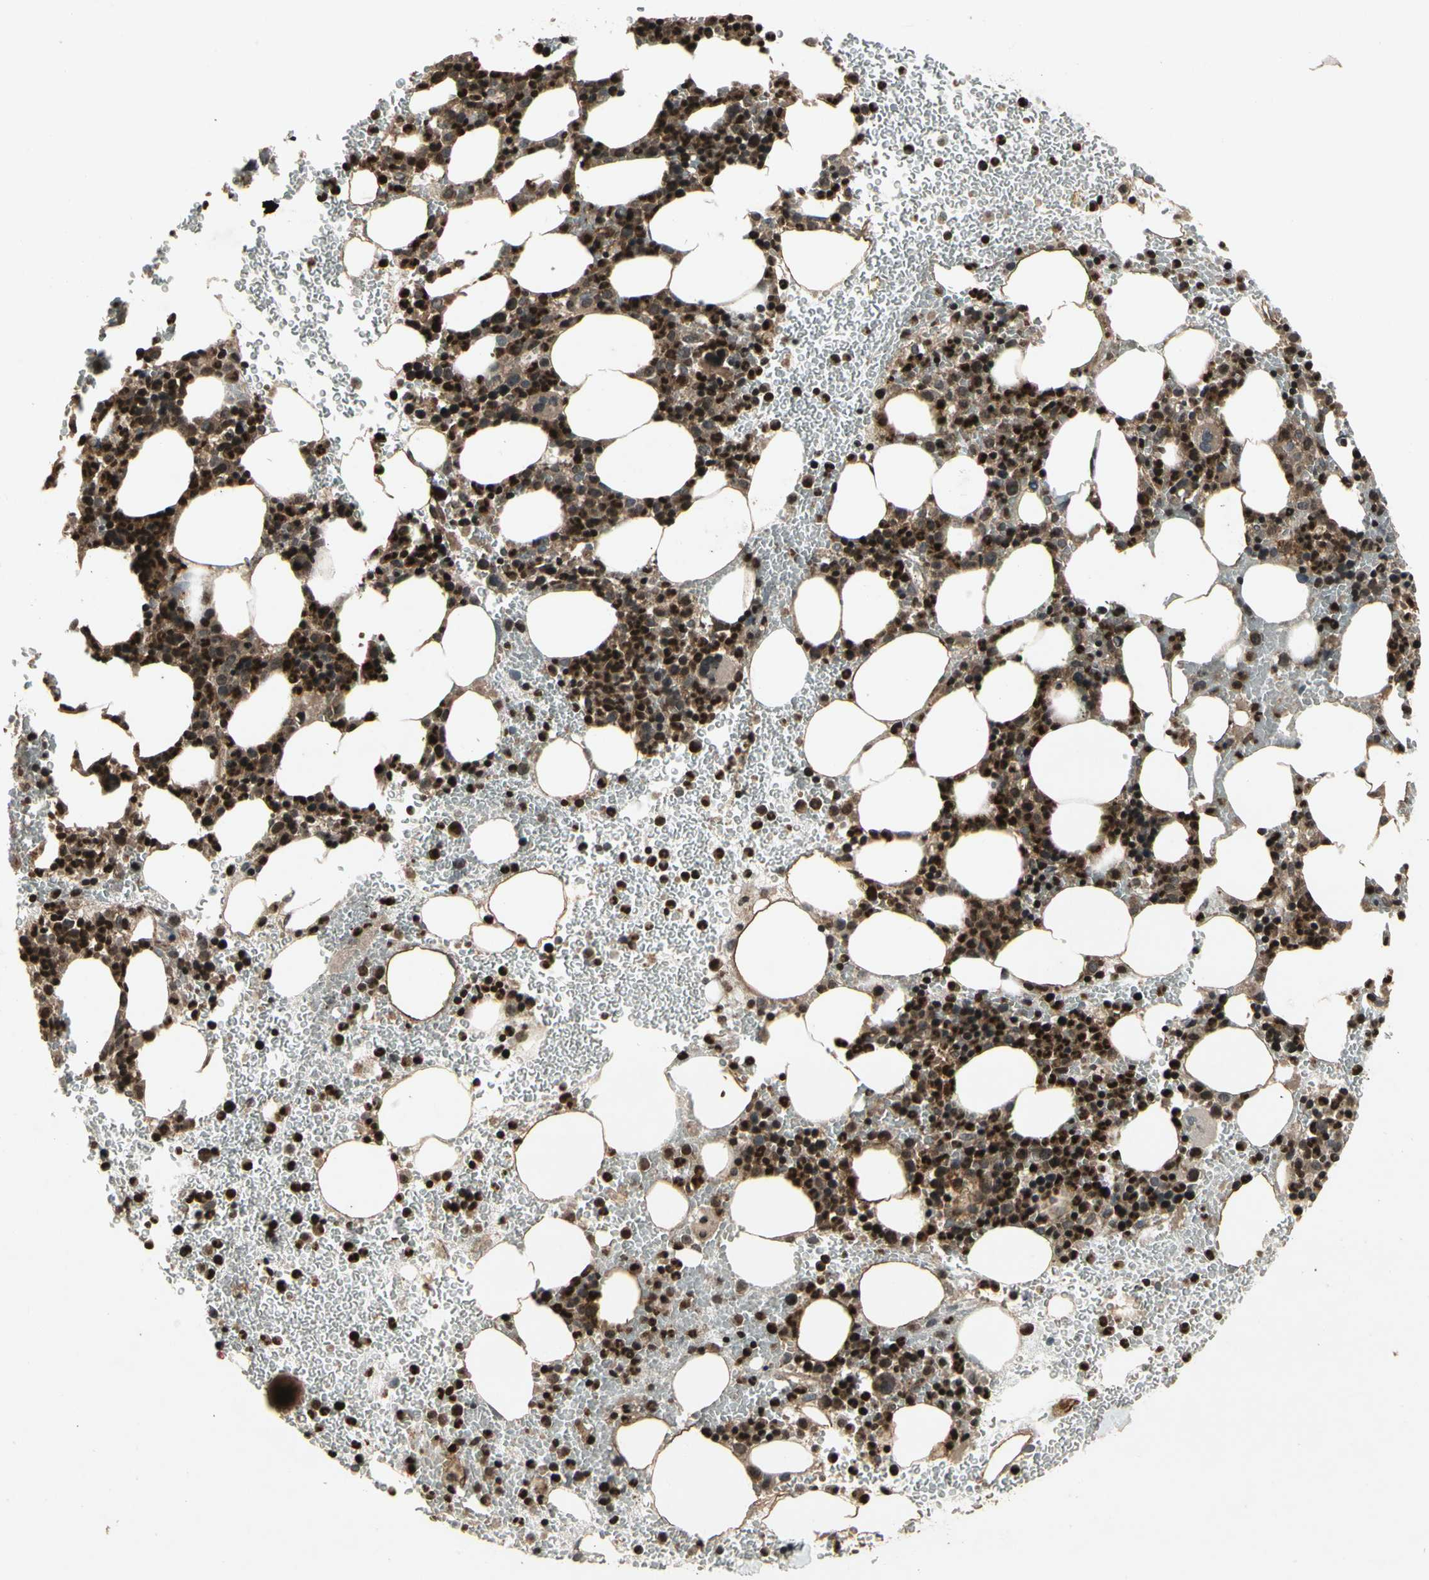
{"staining": {"intensity": "strong", "quantity": "25%-75%", "location": "nuclear"}, "tissue": "bone marrow", "cell_type": "Hematopoietic cells", "image_type": "normal", "snomed": [{"axis": "morphology", "description": "Normal tissue, NOS"}, {"axis": "morphology", "description": "Inflammation, NOS"}, {"axis": "topography", "description": "Bone marrow"}], "caption": "Immunohistochemical staining of normal human bone marrow displays strong nuclear protein staining in approximately 25%-75% of hematopoietic cells. (DAB = brown stain, brightfield microscopy at high magnification).", "gene": "GLRX", "patient": {"sex": "female", "age": 54}}